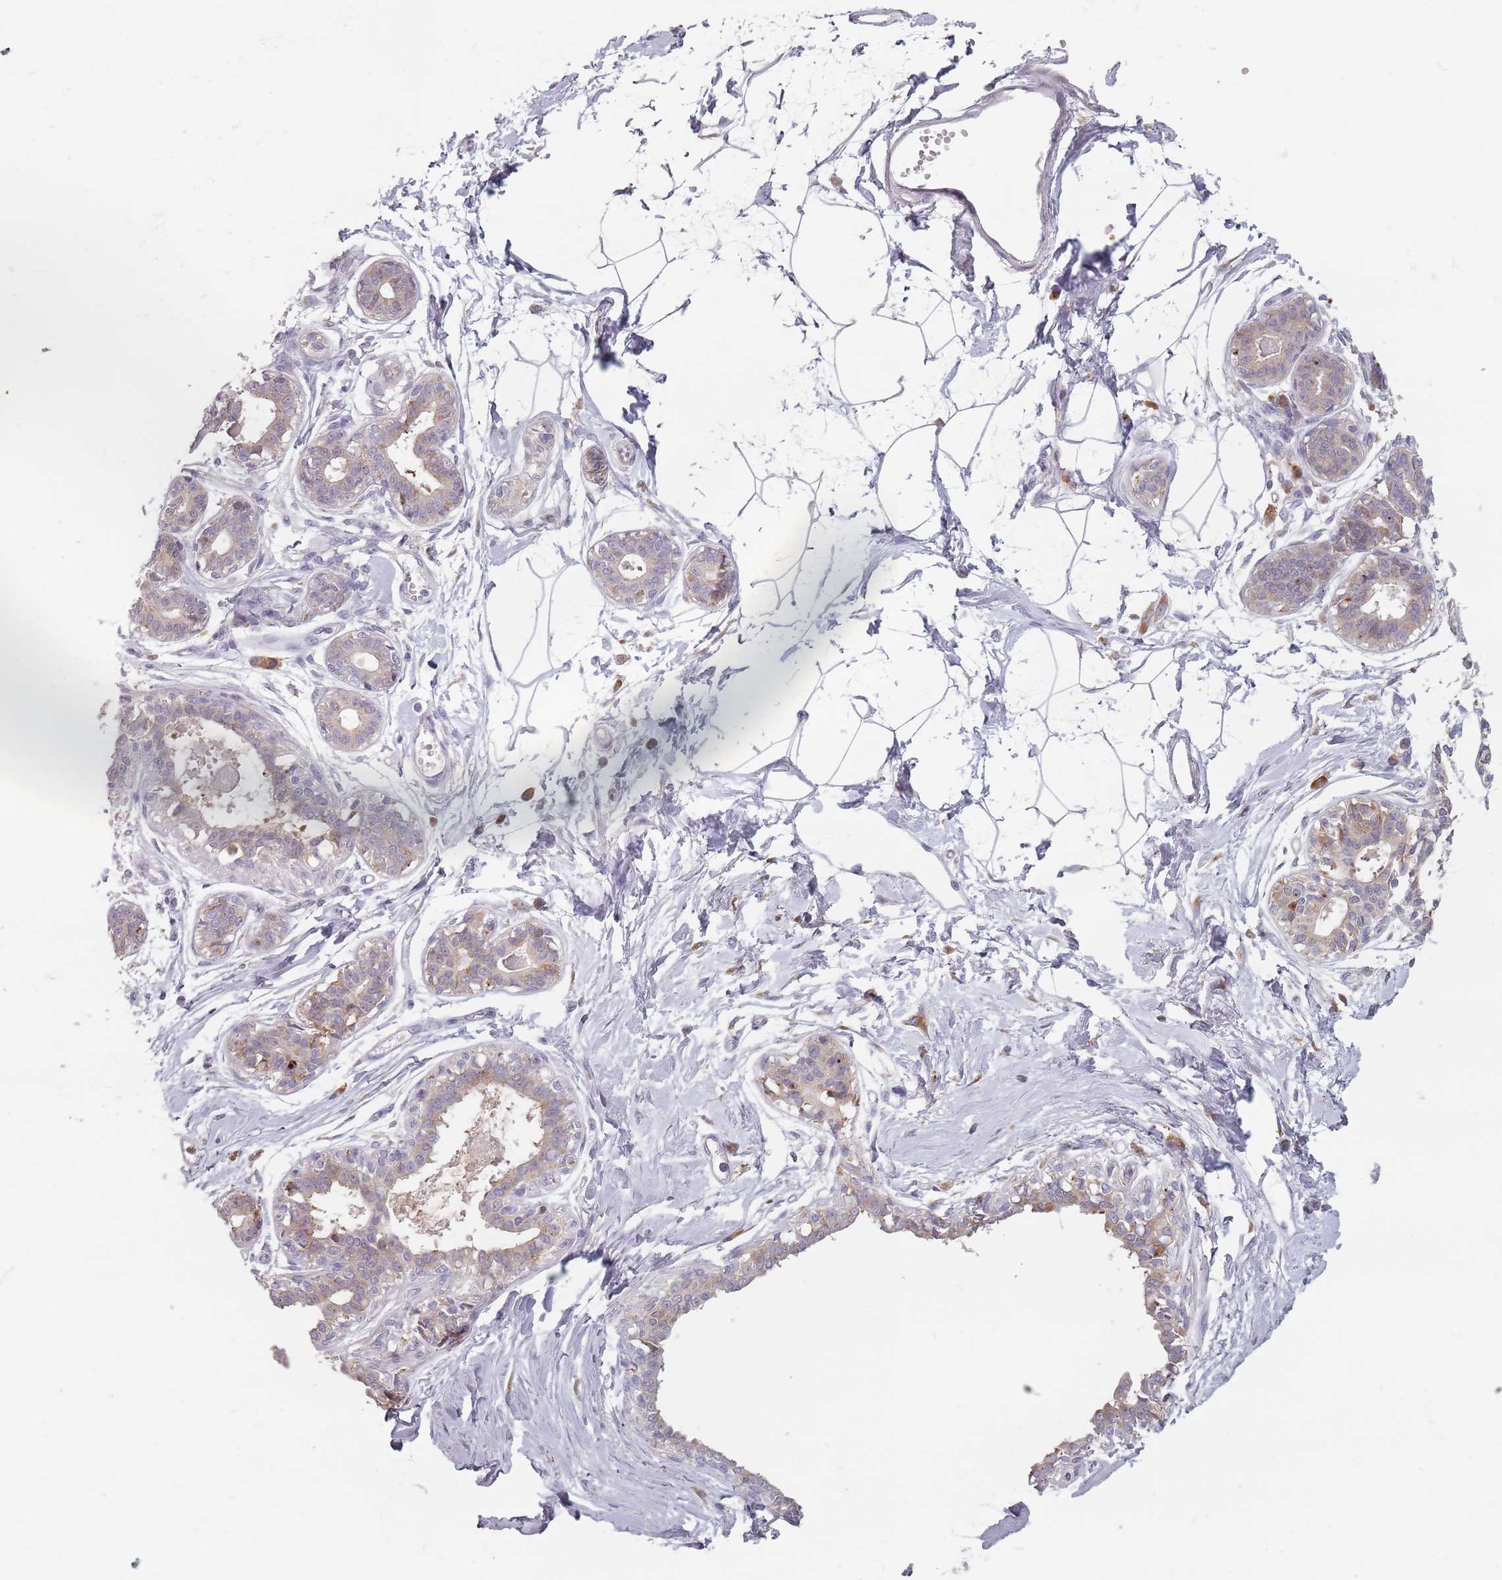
{"staining": {"intensity": "negative", "quantity": "none", "location": "none"}, "tissue": "breast", "cell_type": "Adipocytes", "image_type": "normal", "snomed": [{"axis": "morphology", "description": "Normal tissue, NOS"}, {"axis": "topography", "description": "Breast"}], "caption": "High power microscopy photomicrograph of an immunohistochemistry micrograph of normal breast, revealing no significant staining in adipocytes.", "gene": "RPS9", "patient": {"sex": "female", "age": 45}}